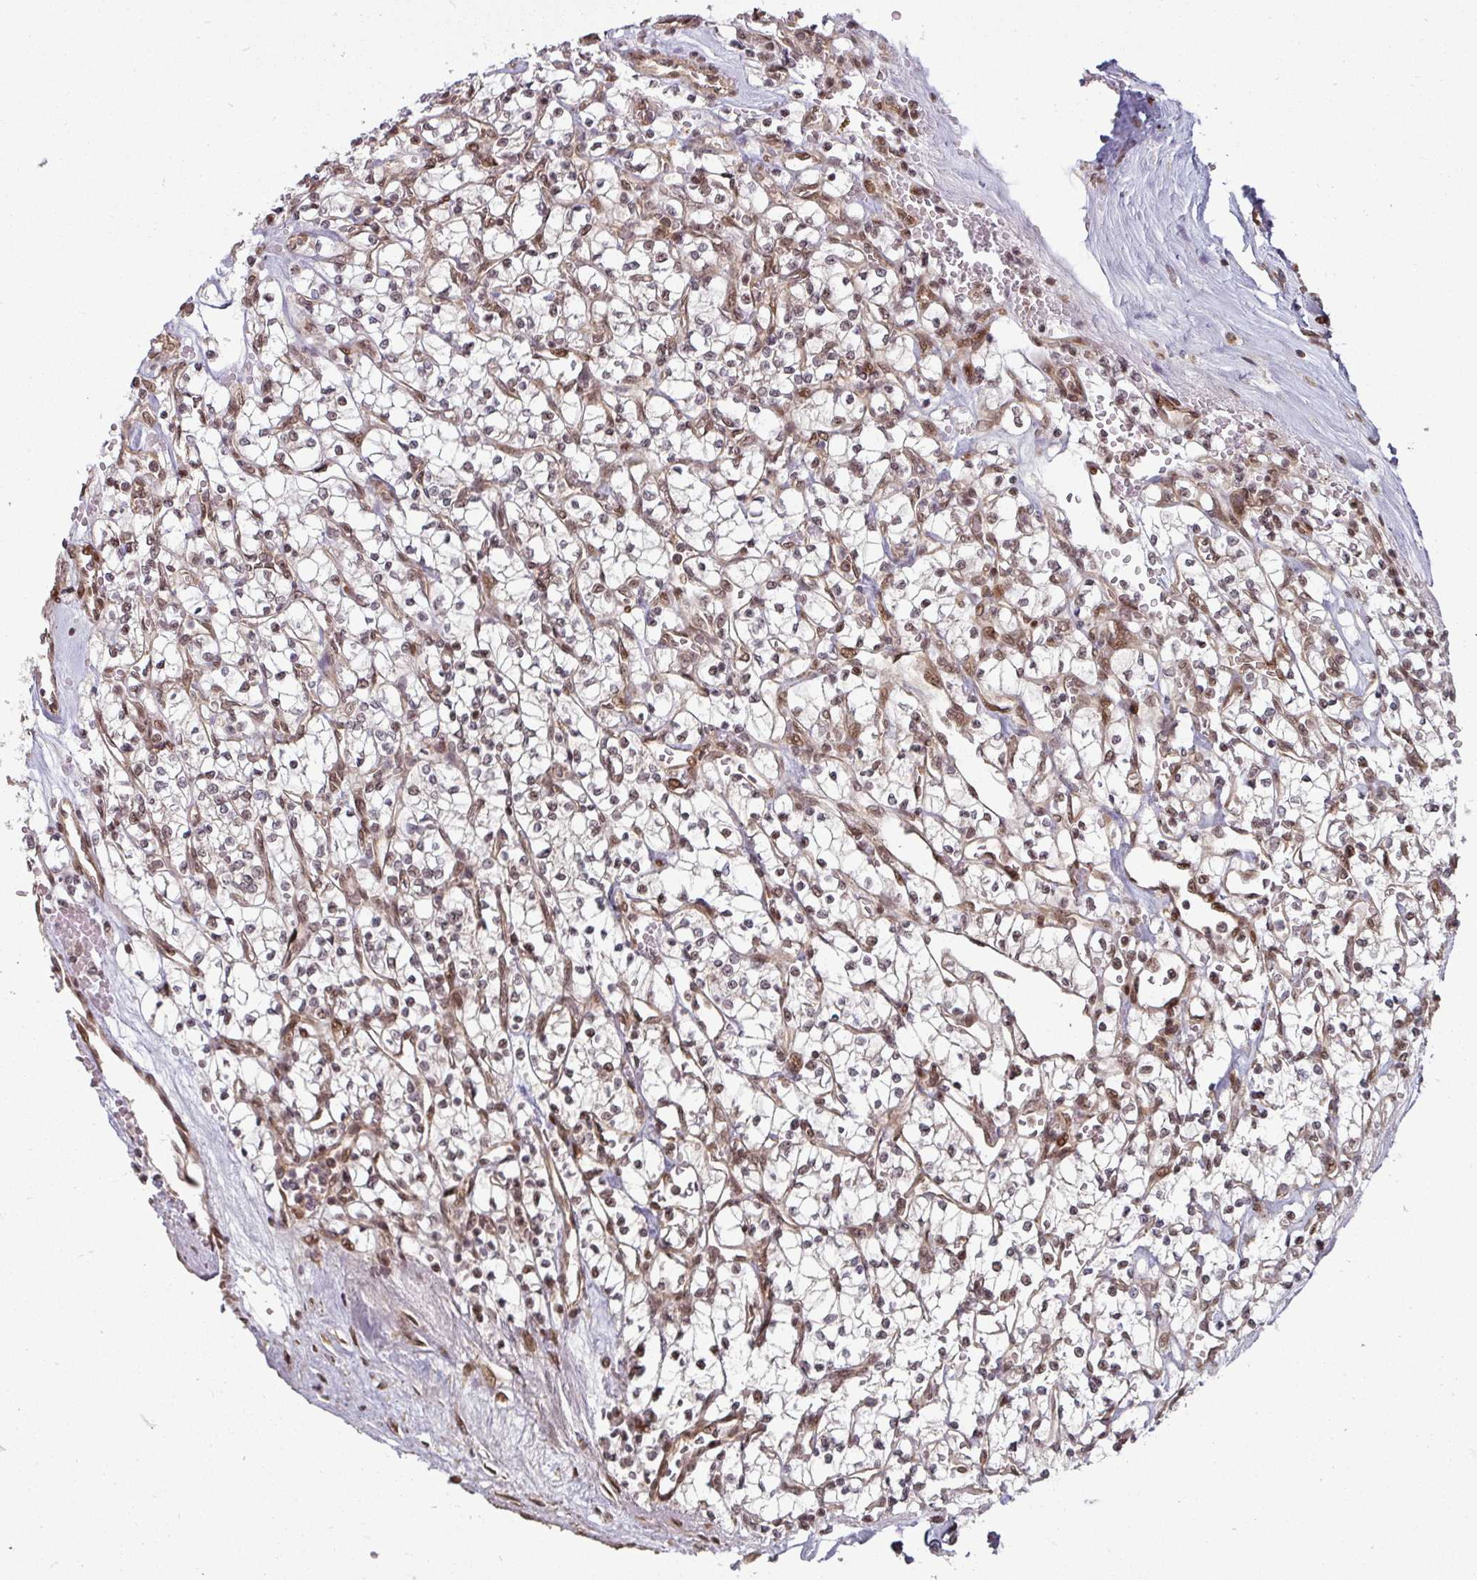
{"staining": {"intensity": "negative", "quantity": "none", "location": "none"}, "tissue": "renal cancer", "cell_type": "Tumor cells", "image_type": "cancer", "snomed": [{"axis": "morphology", "description": "Adenocarcinoma, NOS"}, {"axis": "topography", "description": "Kidney"}], "caption": "DAB (3,3'-diaminobenzidine) immunohistochemical staining of human renal adenocarcinoma exhibits no significant staining in tumor cells.", "gene": "SIK3", "patient": {"sex": "female", "age": 64}}